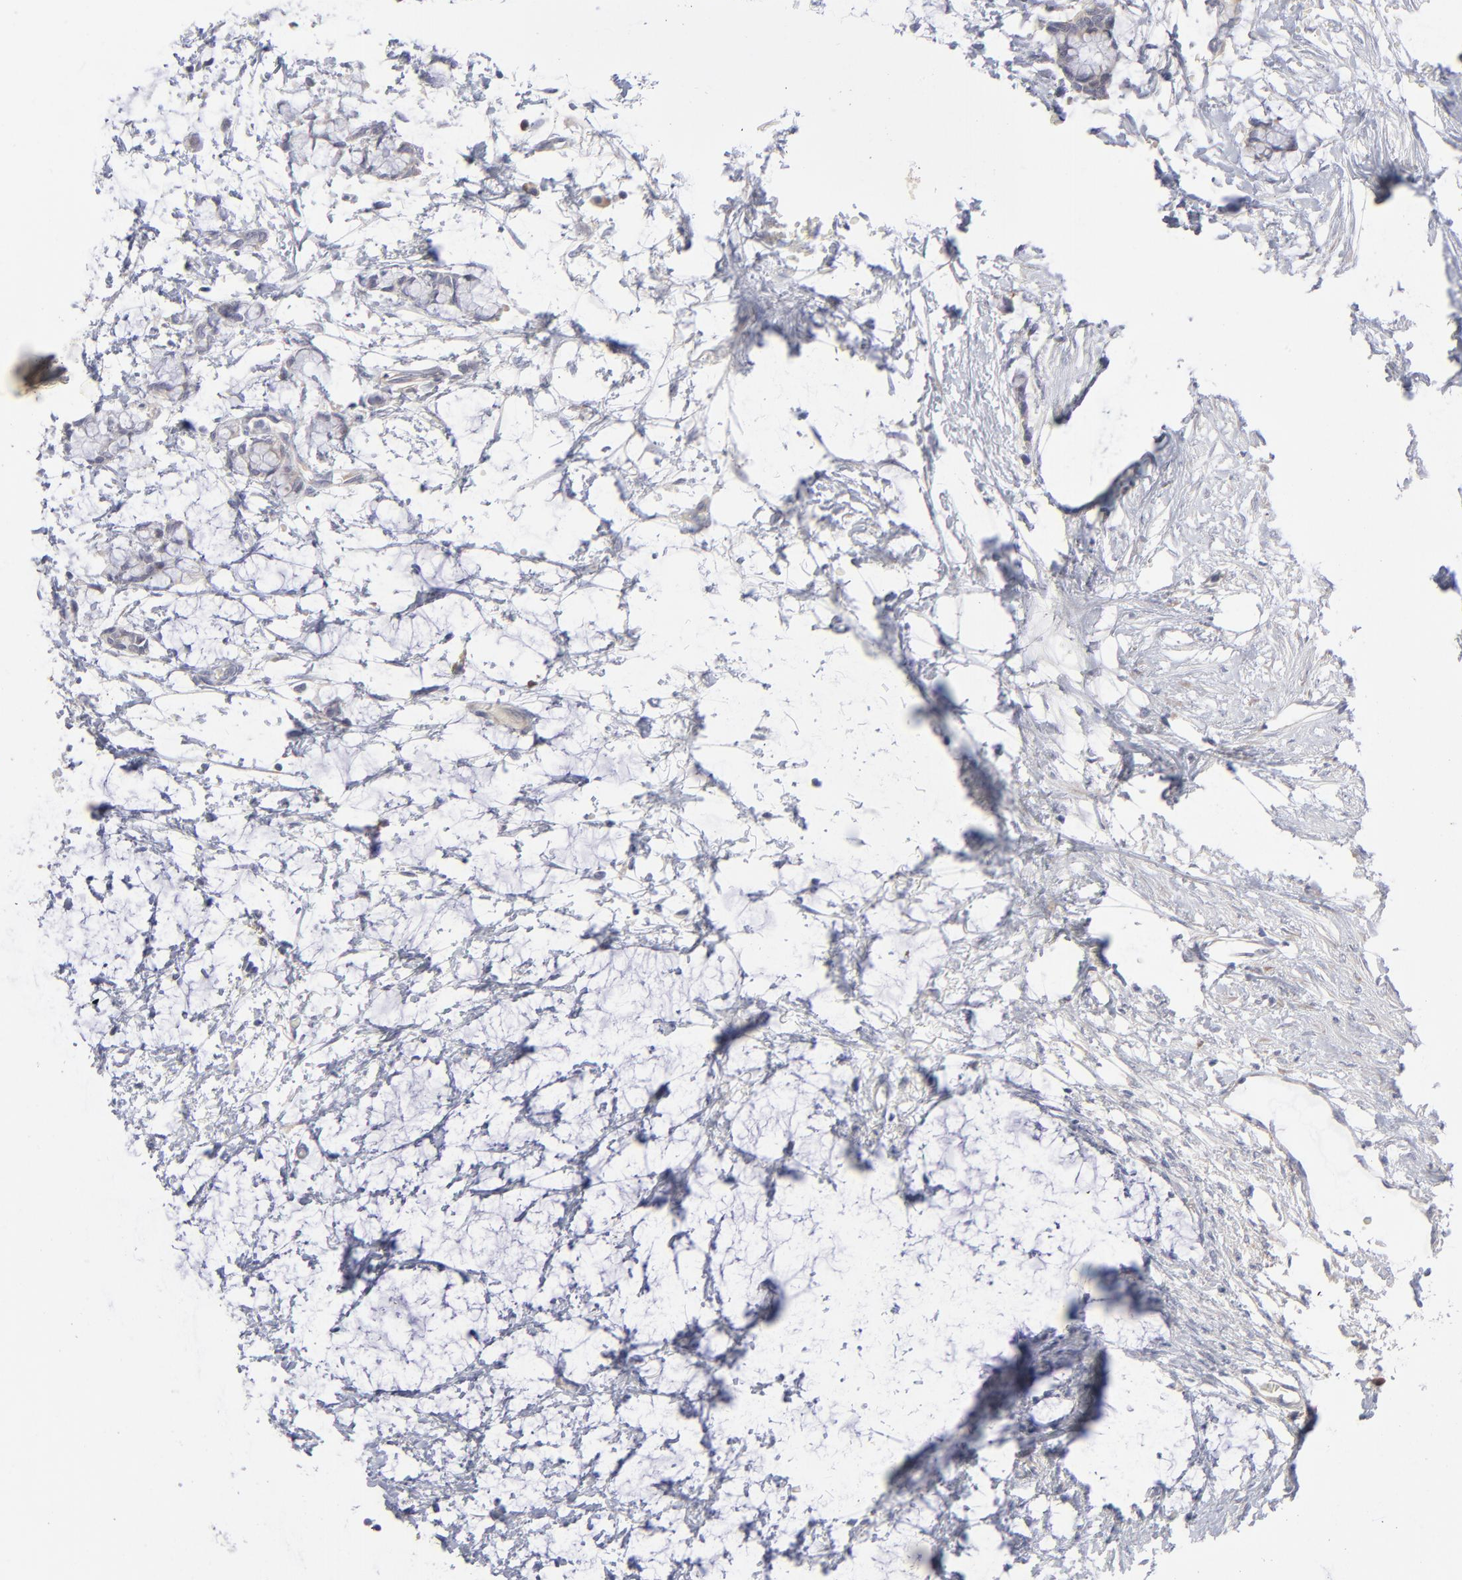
{"staining": {"intensity": "negative", "quantity": "none", "location": "none"}, "tissue": "colorectal cancer", "cell_type": "Tumor cells", "image_type": "cancer", "snomed": [{"axis": "morphology", "description": "Normal tissue, NOS"}, {"axis": "morphology", "description": "Adenocarcinoma, NOS"}, {"axis": "topography", "description": "Colon"}, {"axis": "topography", "description": "Peripheral nerve tissue"}], "caption": "High power microscopy photomicrograph of an IHC photomicrograph of colorectal adenocarcinoma, revealing no significant staining in tumor cells.", "gene": "RPS24", "patient": {"sex": "male", "age": 14}}